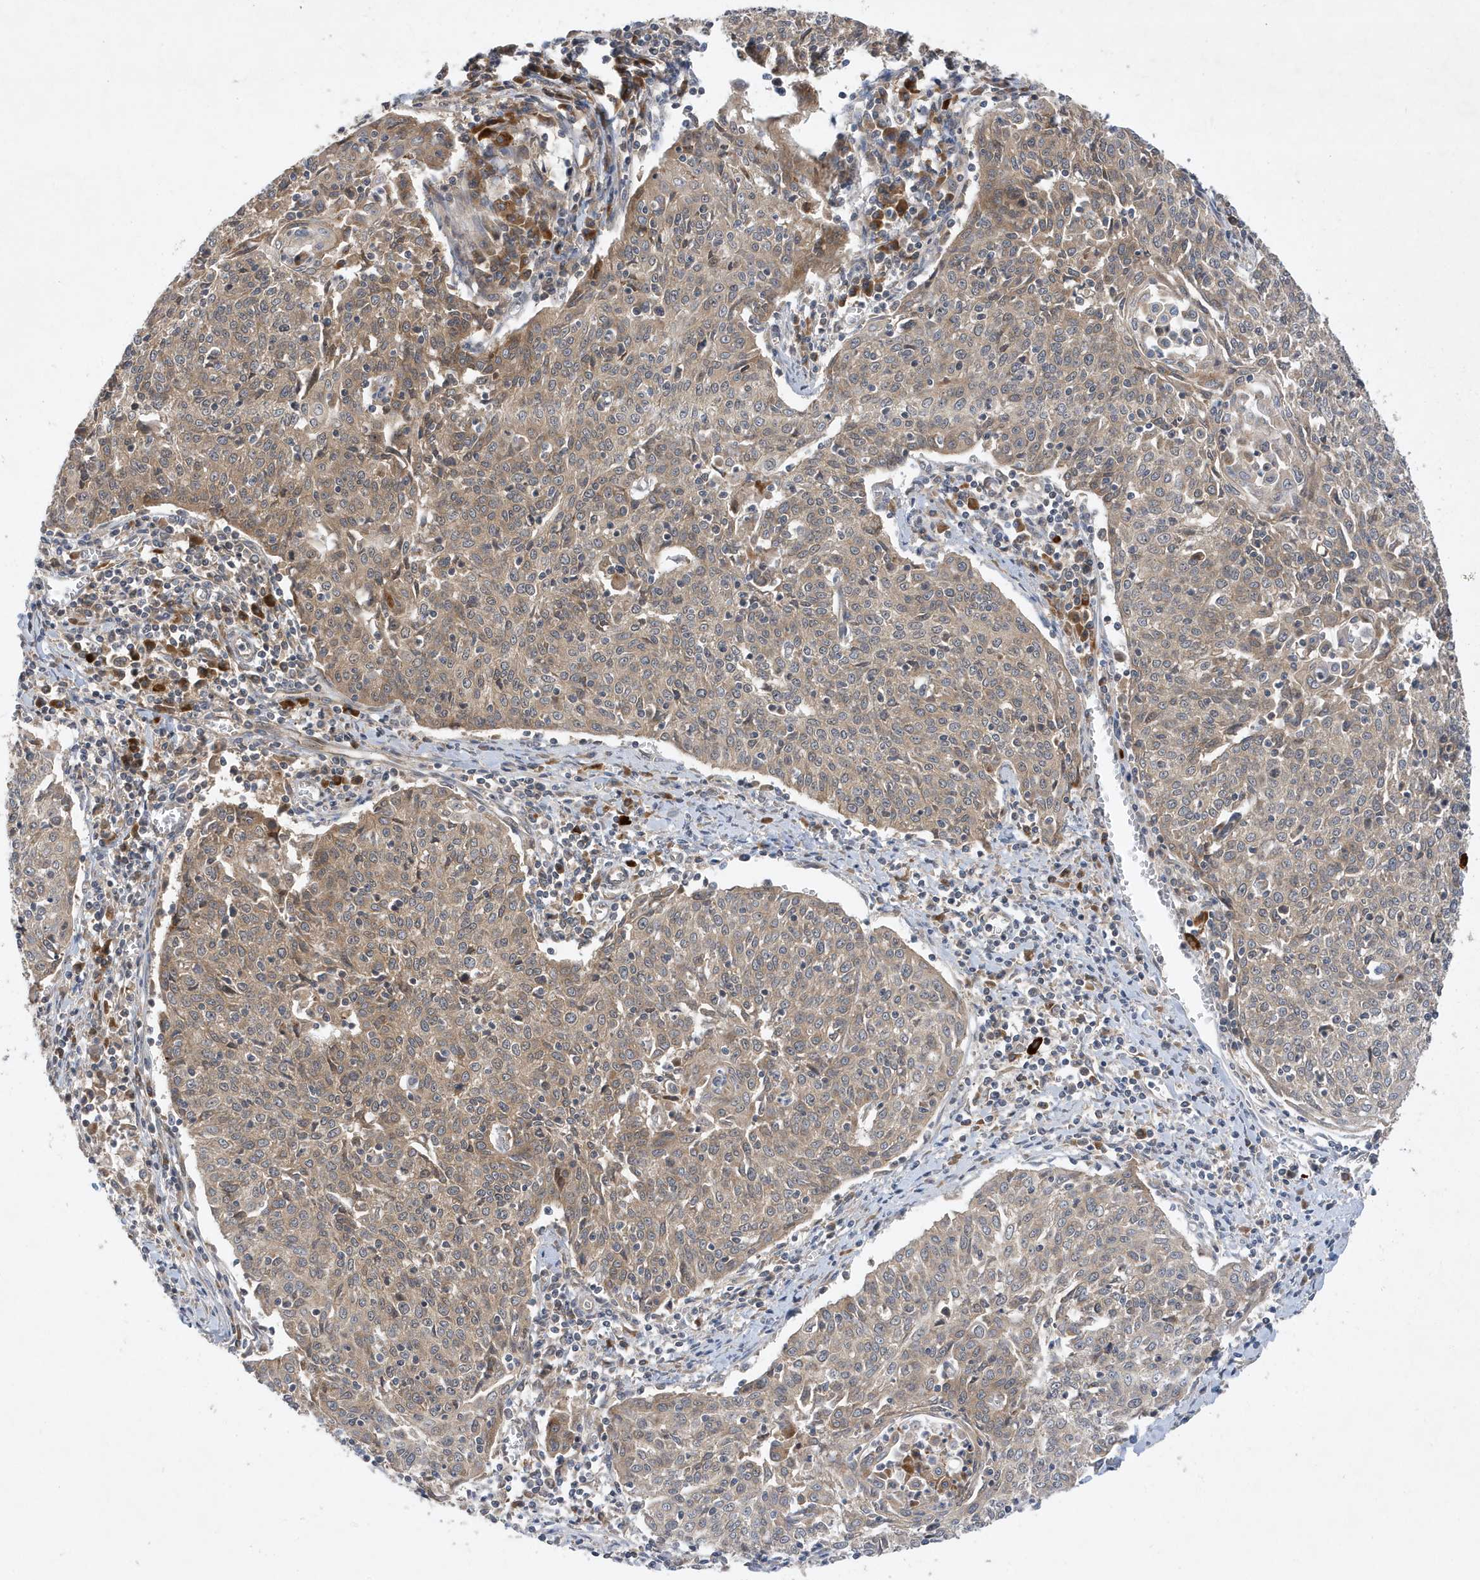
{"staining": {"intensity": "weak", "quantity": "25%-75%", "location": "cytoplasmic/membranous"}, "tissue": "cervical cancer", "cell_type": "Tumor cells", "image_type": "cancer", "snomed": [{"axis": "morphology", "description": "Squamous cell carcinoma, NOS"}, {"axis": "topography", "description": "Cervix"}], "caption": "Immunohistochemistry (IHC) of human cervical squamous cell carcinoma demonstrates low levels of weak cytoplasmic/membranous positivity in about 25%-75% of tumor cells.", "gene": "LAPTM4A", "patient": {"sex": "female", "age": 48}}